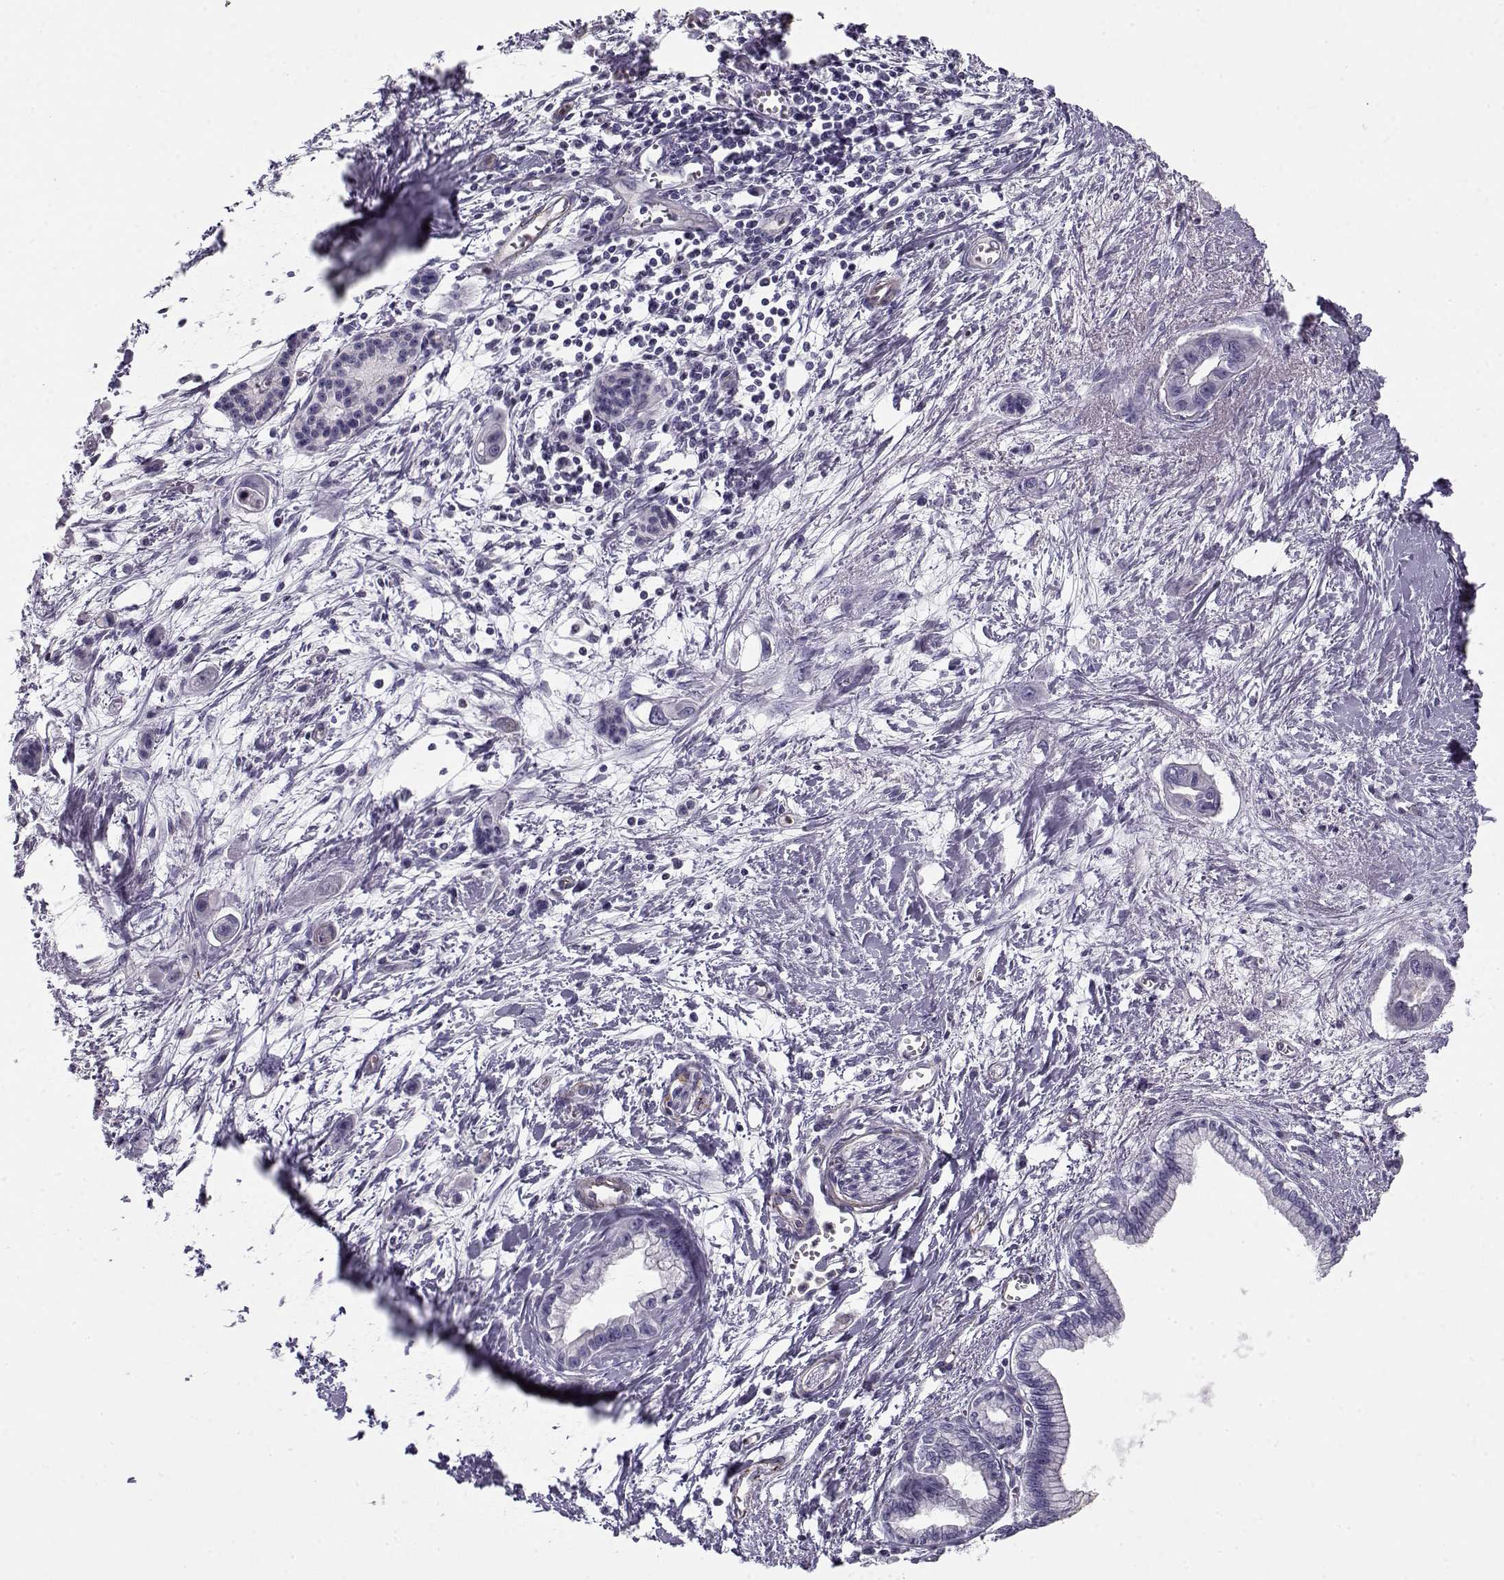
{"staining": {"intensity": "negative", "quantity": "none", "location": "none"}, "tissue": "pancreatic cancer", "cell_type": "Tumor cells", "image_type": "cancer", "snomed": [{"axis": "morphology", "description": "Adenocarcinoma, NOS"}, {"axis": "topography", "description": "Pancreas"}], "caption": "The image reveals no significant staining in tumor cells of pancreatic cancer. (Immunohistochemistry, brightfield microscopy, high magnification).", "gene": "MYO1A", "patient": {"sex": "male", "age": 60}}